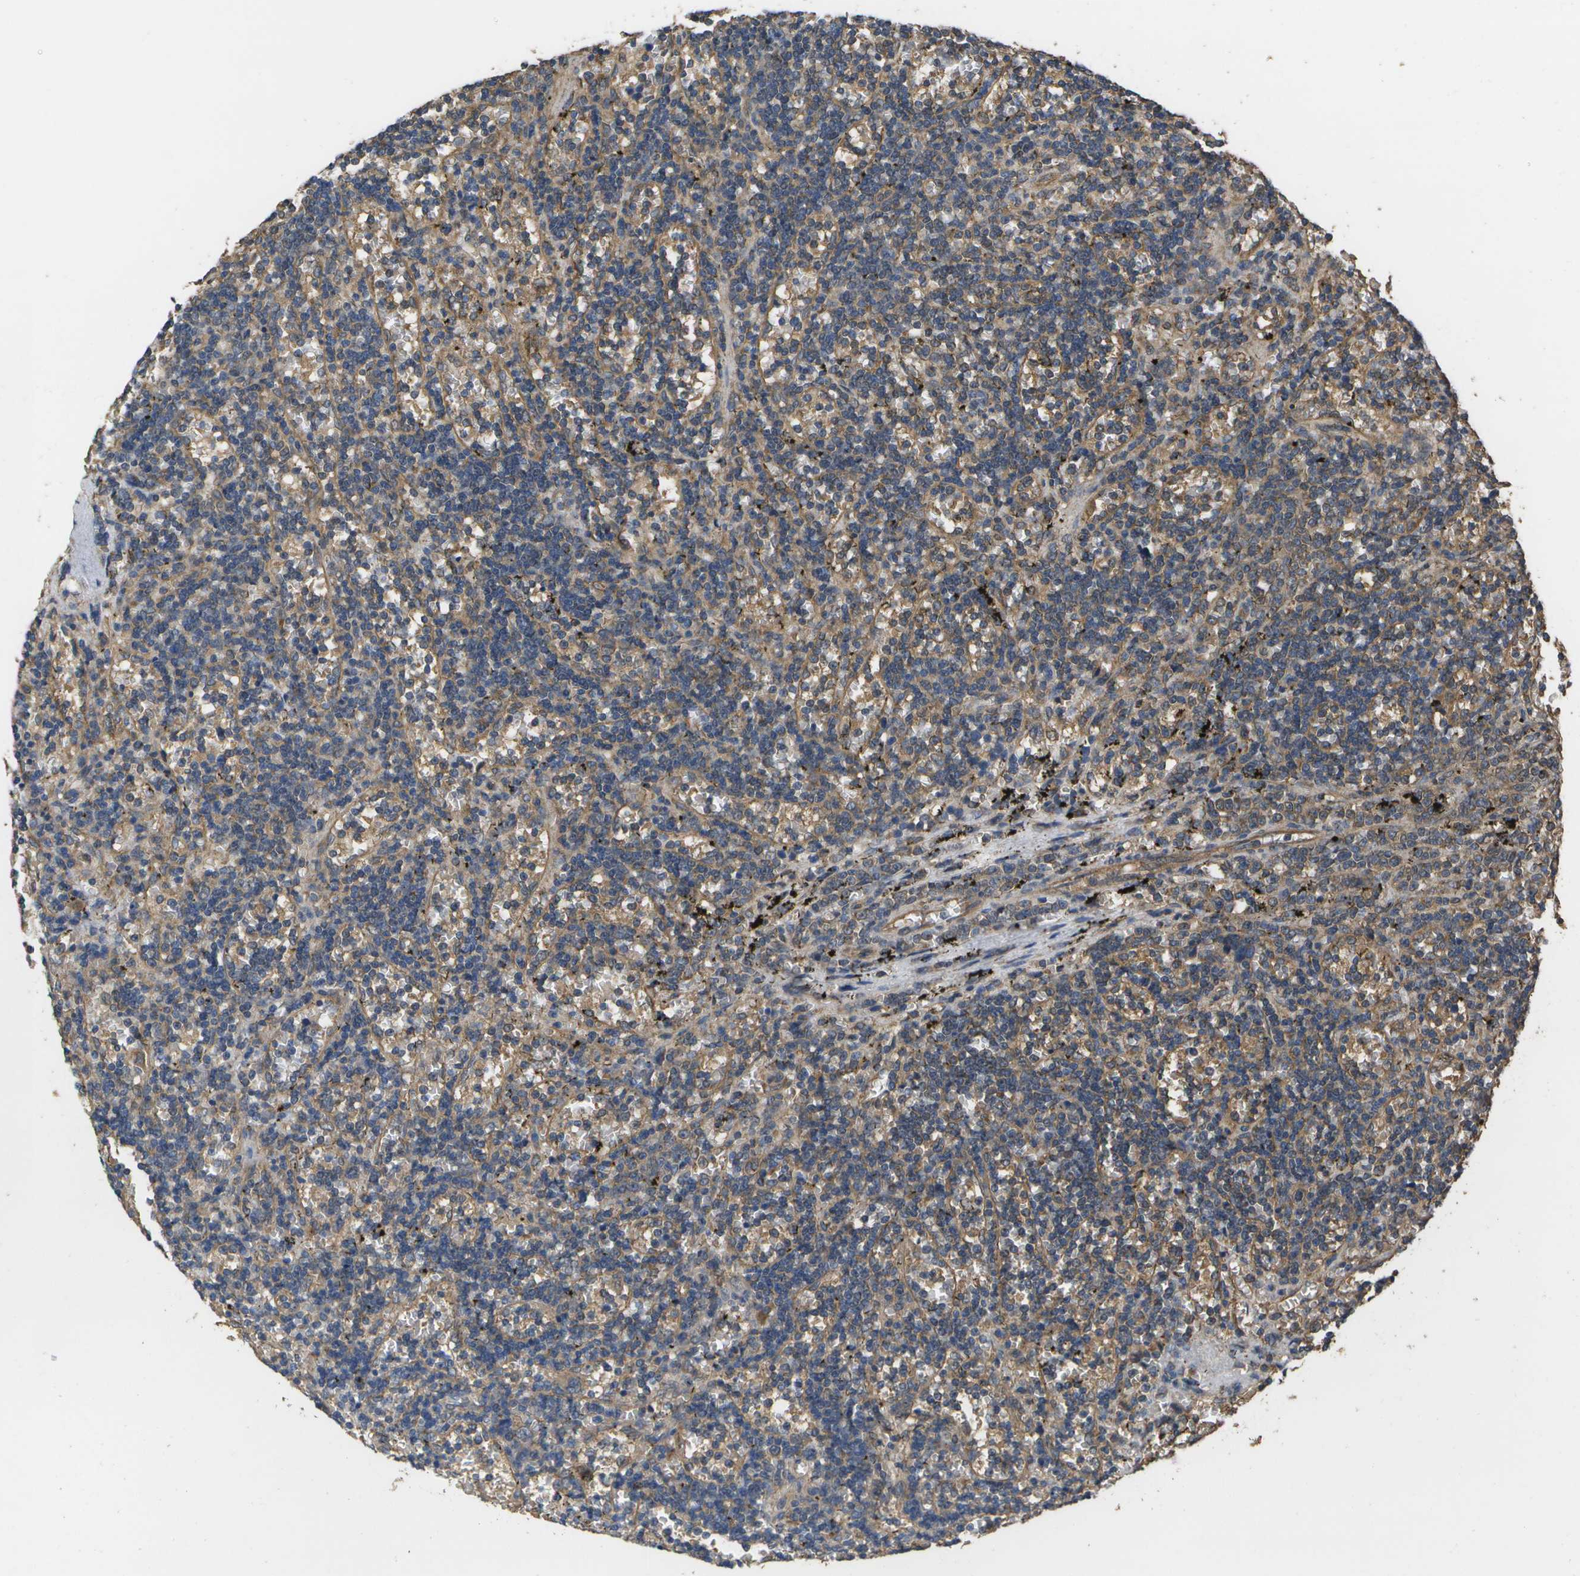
{"staining": {"intensity": "moderate", "quantity": "25%-75%", "location": "cytoplasmic/membranous"}, "tissue": "lymphoma", "cell_type": "Tumor cells", "image_type": "cancer", "snomed": [{"axis": "morphology", "description": "Malignant lymphoma, non-Hodgkin's type, Low grade"}, {"axis": "topography", "description": "Spleen"}], "caption": "IHC staining of lymphoma, which exhibits medium levels of moderate cytoplasmic/membranous expression in about 25%-75% of tumor cells indicating moderate cytoplasmic/membranous protein staining. The staining was performed using DAB (3,3'-diaminobenzidine) (brown) for protein detection and nuclei were counterstained in hematoxylin (blue).", "gene": "SACS", "patient": {"sex": "male", "age": 60}}